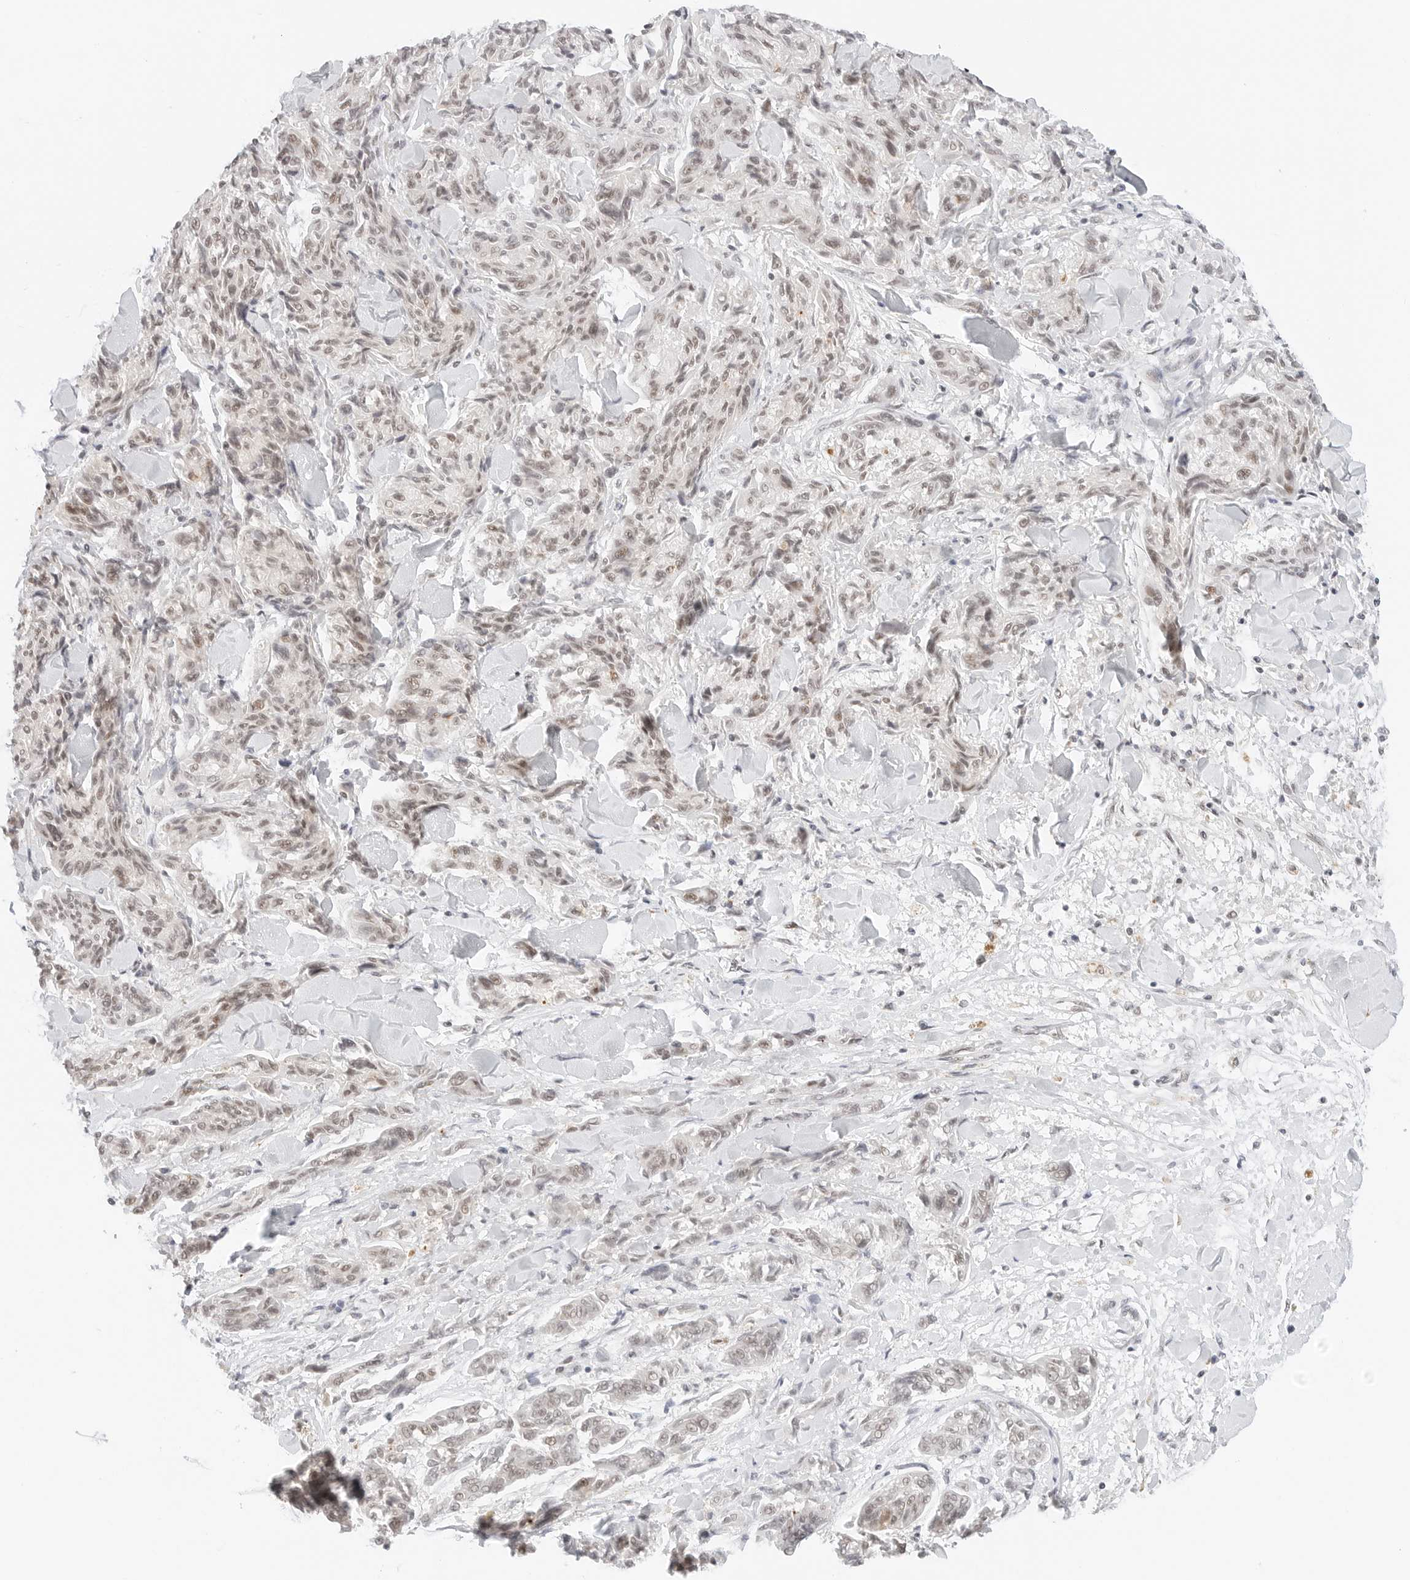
{"staining": {"intensity": "weak", "quantity": "25%-75%", "location": "nuclear"}, "tissue": "melanoma", "cell_type": "Tumor cells", "image_type": "cancer", "snomed": [{"axis": "morphology", "description": "Malignant melanoma, NOS"}, {"axis": "topography", "description": "Skin"}], "caption": "Melanoma tissue exhibits weak nuclear expression in about 25%-75% of tumor cells, visualized by immunohistochemistry.", "gene": "NEO1", "patient": {"sex": "male", "age": 53}}